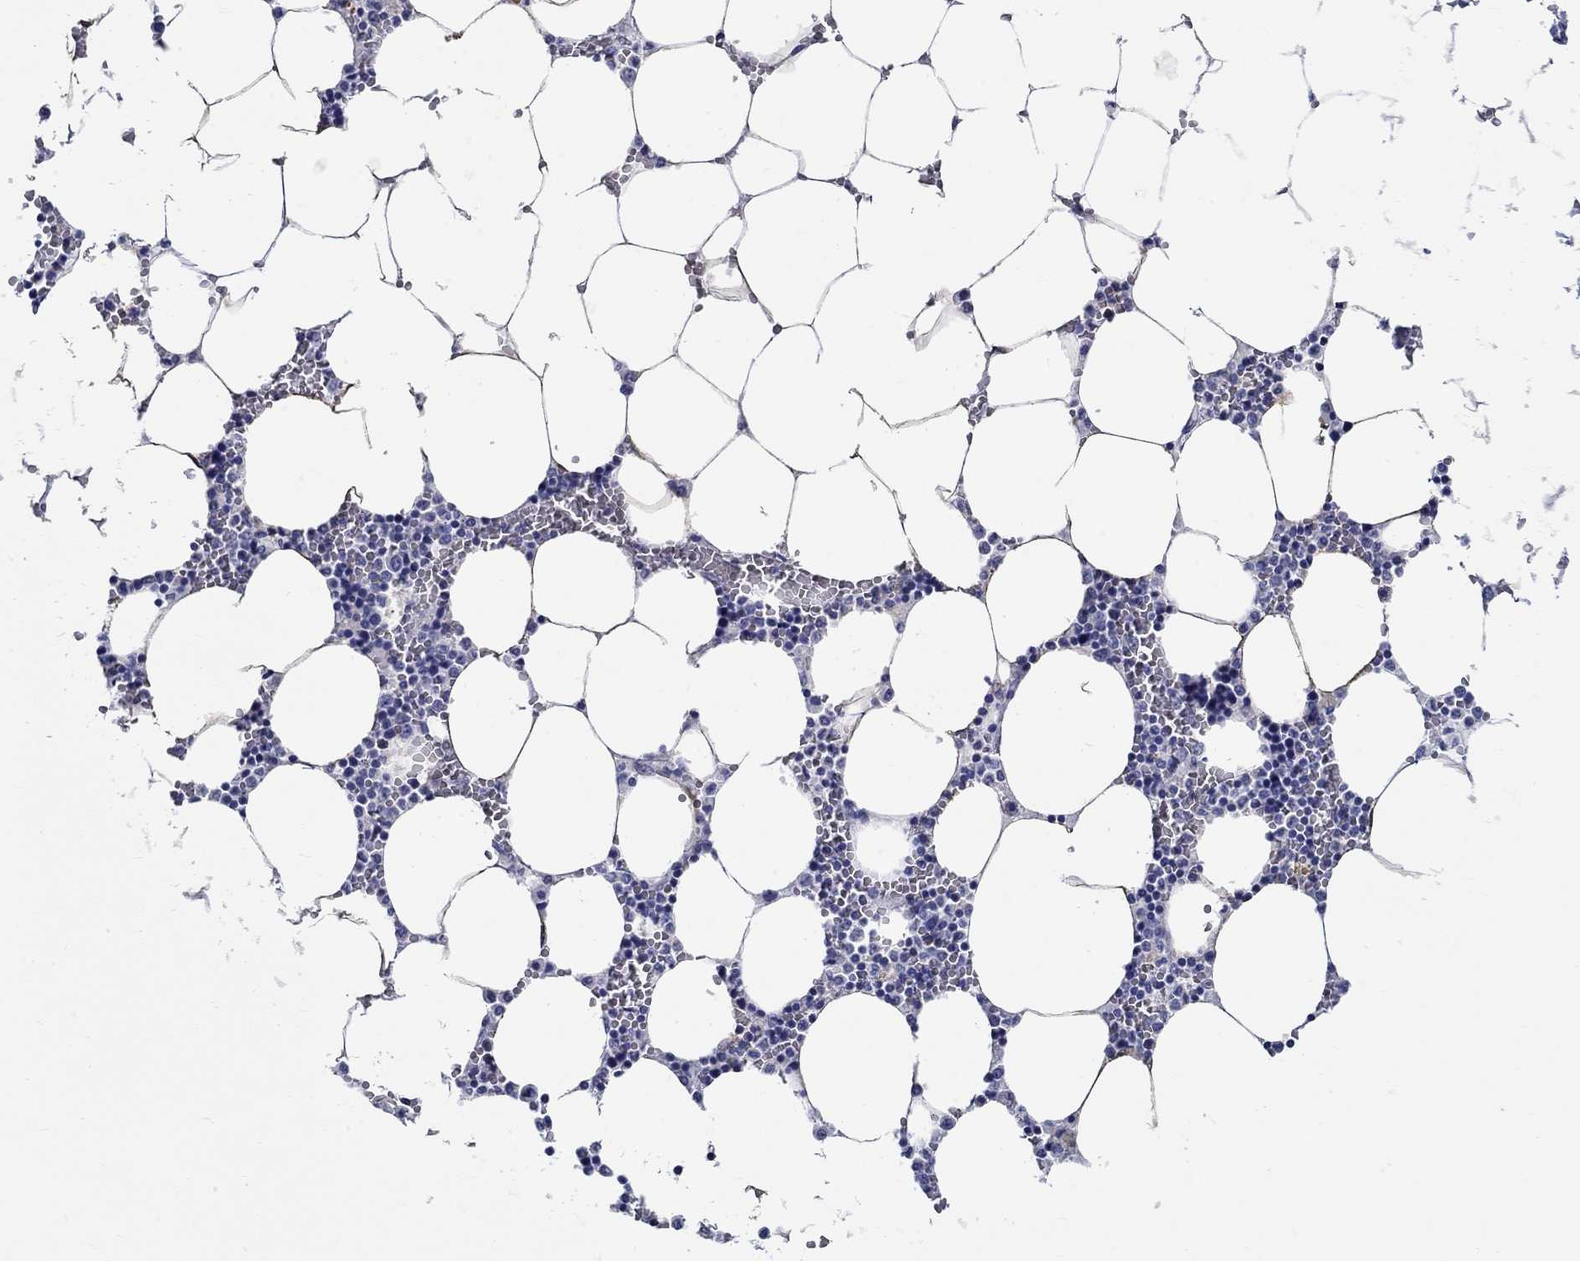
{"staining": {"intensity": "negative", "quantity": "none", "location": "none"}, "tissue": "bone marrow", "cell_type": "Hematopoietic cells", "image_type": "normal", "snomed": [{"axis": "morphology", "description": "Normal tissue, NOS"}, {"axis": "topography", "description": "Bone marrow"}], "caption": "This image is of normal bone marrow stained with immunohistochemistry (IHC) to label a protein in brown with the nuclei are counter-stained blue. There is no staining in hematopoietic cells.", "gene": "CRYGS", "patient": {"sex": "female", "age": 64}}